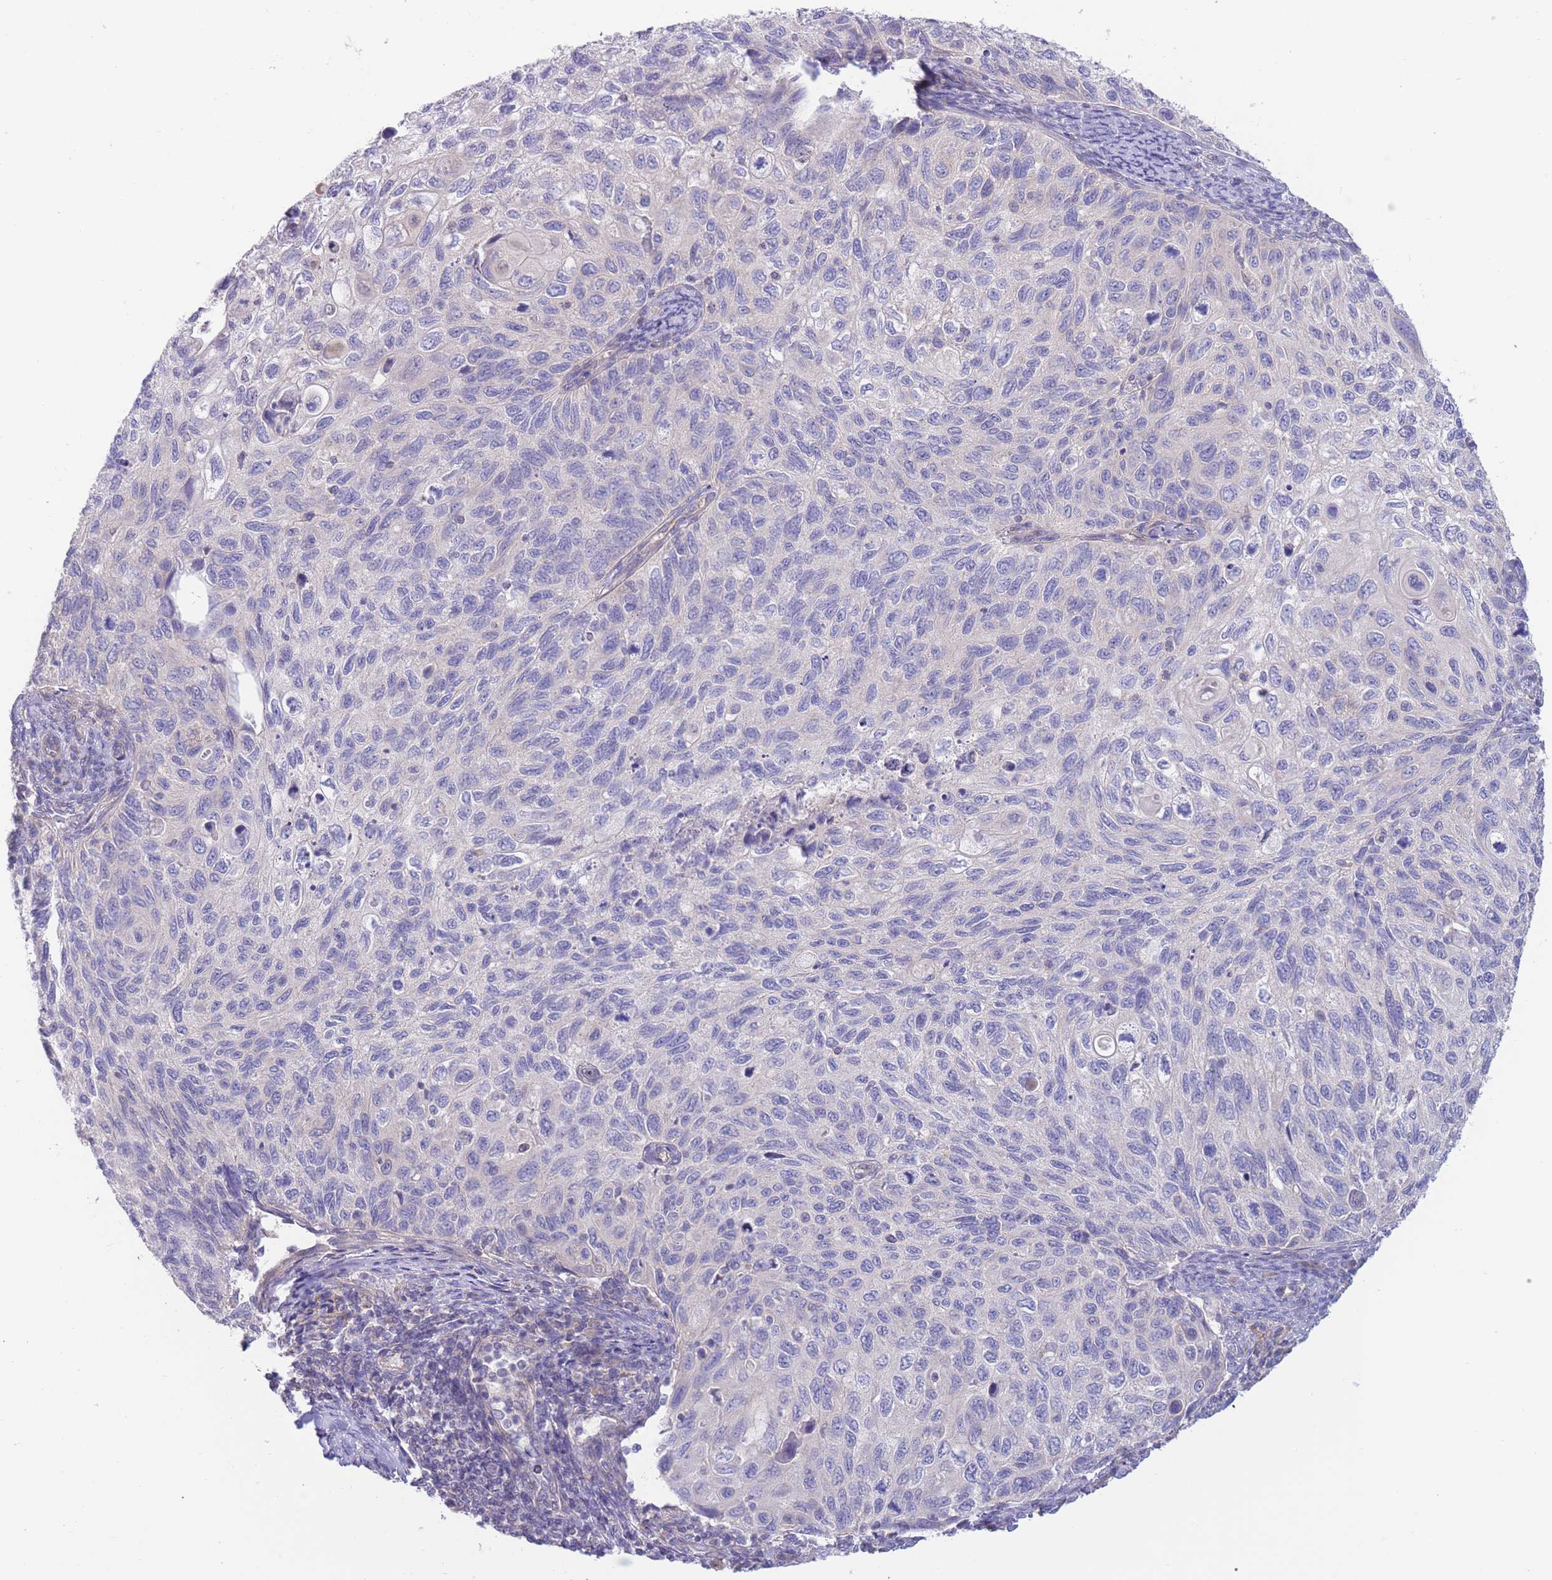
{"staining": {"intensity": "negative", "quantity": "none", "location": "none"}, "tissue": "cervical cancer", "cell_type": "Tumor cells", "image_type": "cancer", "snomed": [{"axis": "morphology", "description": "Squamous cell carcinoma, NOS"}, {"axis": "topography", "description": "Cervix"}], "caption": "High magnification brightfield microscopy of cervical squamous cell carcinoma stained with DAB (brown) and counterstained with hematoxylin (blue): tumor cells show no significant staining.", "gene": "ALS2CL", "patient": {"sex": "female", "age": 70}}